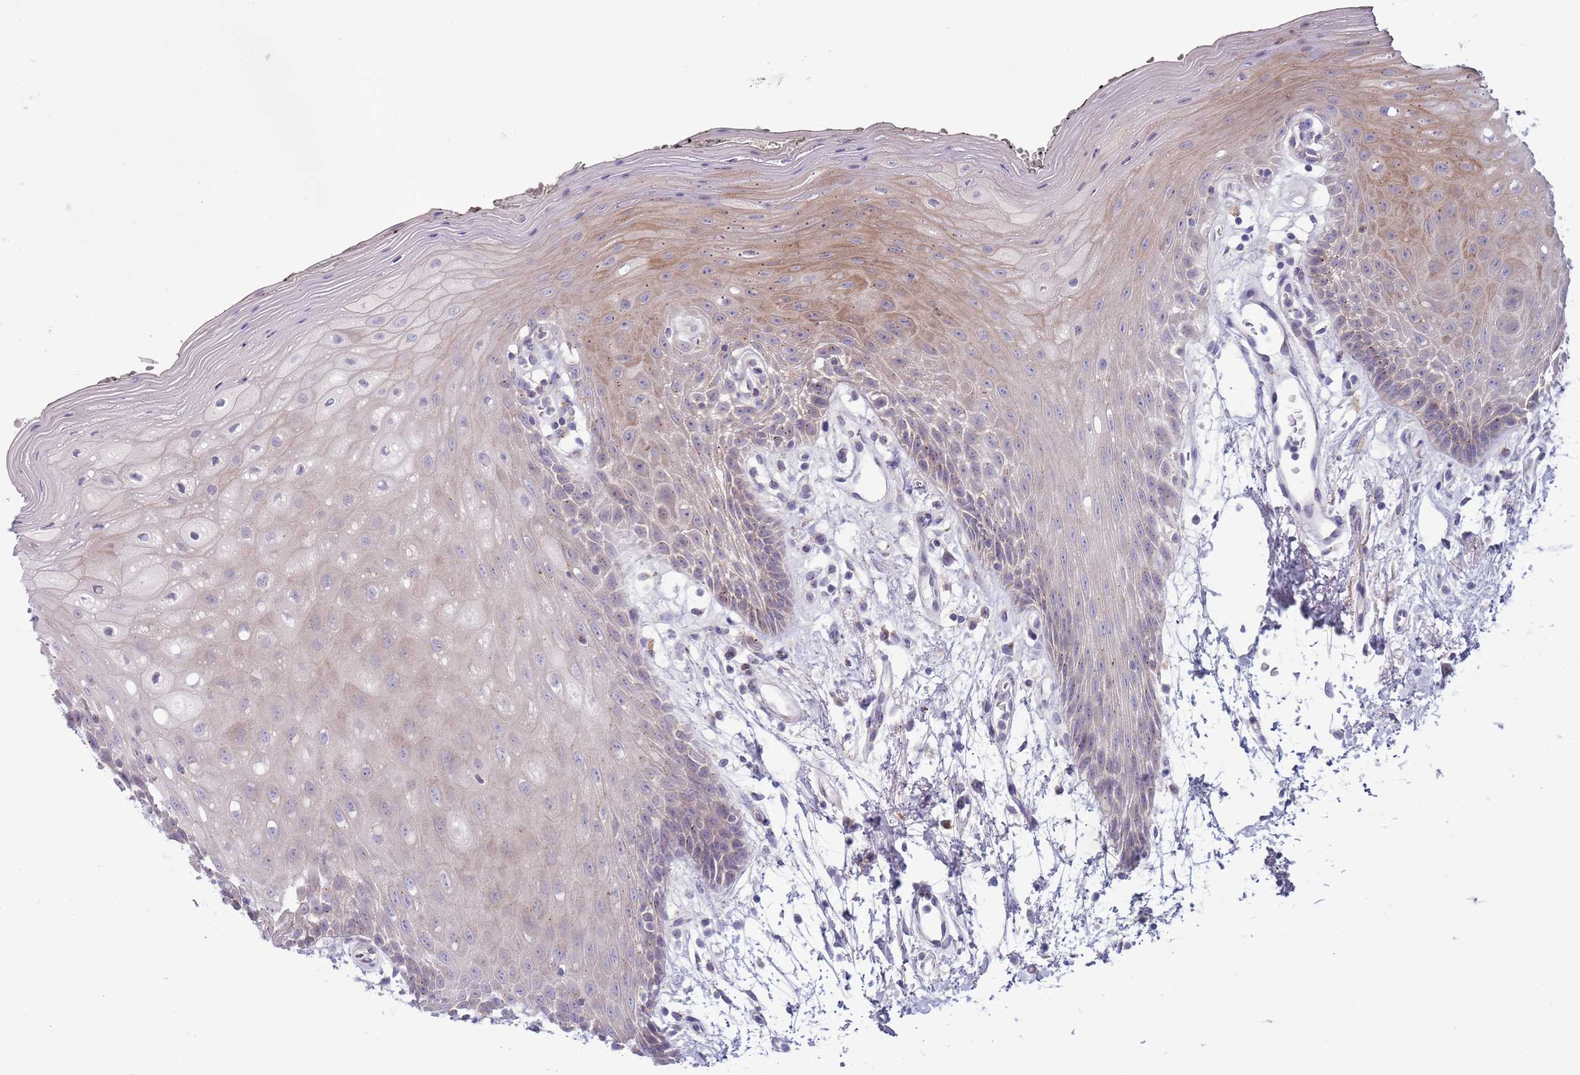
{"staining": {"intensity": "moderate", "quantity": "<25%", "location": "cytoplasmic/membranous"}, "tissue": "oral mucosa", "cell_type": "Squamous epithelial cells", "image_type": "normal", "snomed": [{"axis": "morphology", "description": "Normal tissue, NOS"}, {"axis": "topography", "description": "Oral tissue"}, {"axis": "topography", "description": "Tounge, NOS"}], "caption": "This histopathology image exhibits IHC staining of benign human oral mucosa, with low moderate cytoplasmic/membranous positivity in about <25% of squamous epithelial cells.", "gene": "LTB", "patient": {"sex": "female", "age": 59}}